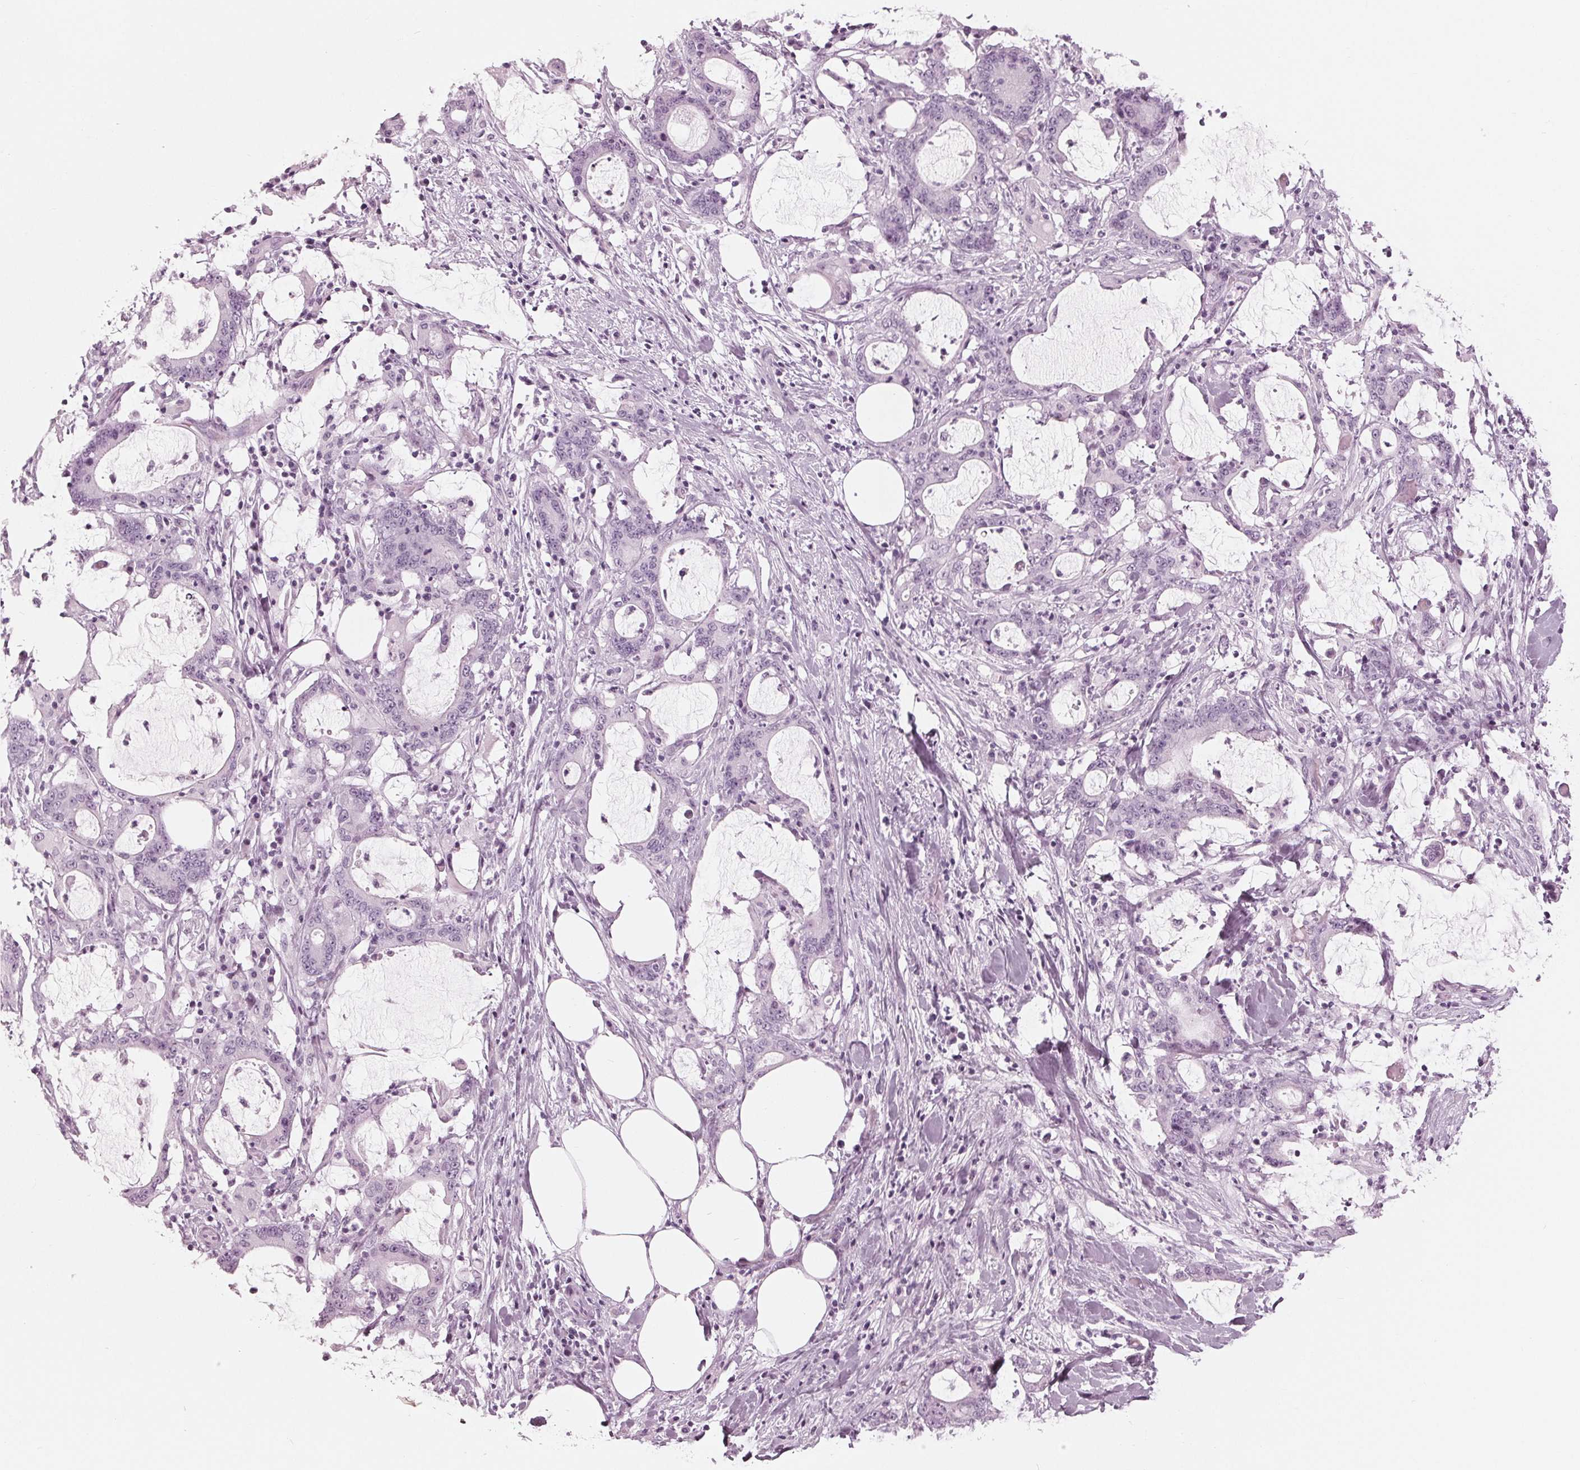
{"staining": {"intensity": "negative", "quantity": "none", "location": "none"}, "tissue": "stomach cancer", "cell_type": "Tumor cells", "image_type": "cancer", "snomed": [{"axis": "morphology", "description": "Adenocarcinoma, NOS"}, {"axis": "topography", "description": "Stomach, upper"}], "caption": "DAB (3,3'-diaminobenzidine) immunohistochemical staining of human stomach adenocarcinoma shows no significant expression in tumor cells.", "gene": "KRT28", "patient": {"sex": "male", "age": 68}}